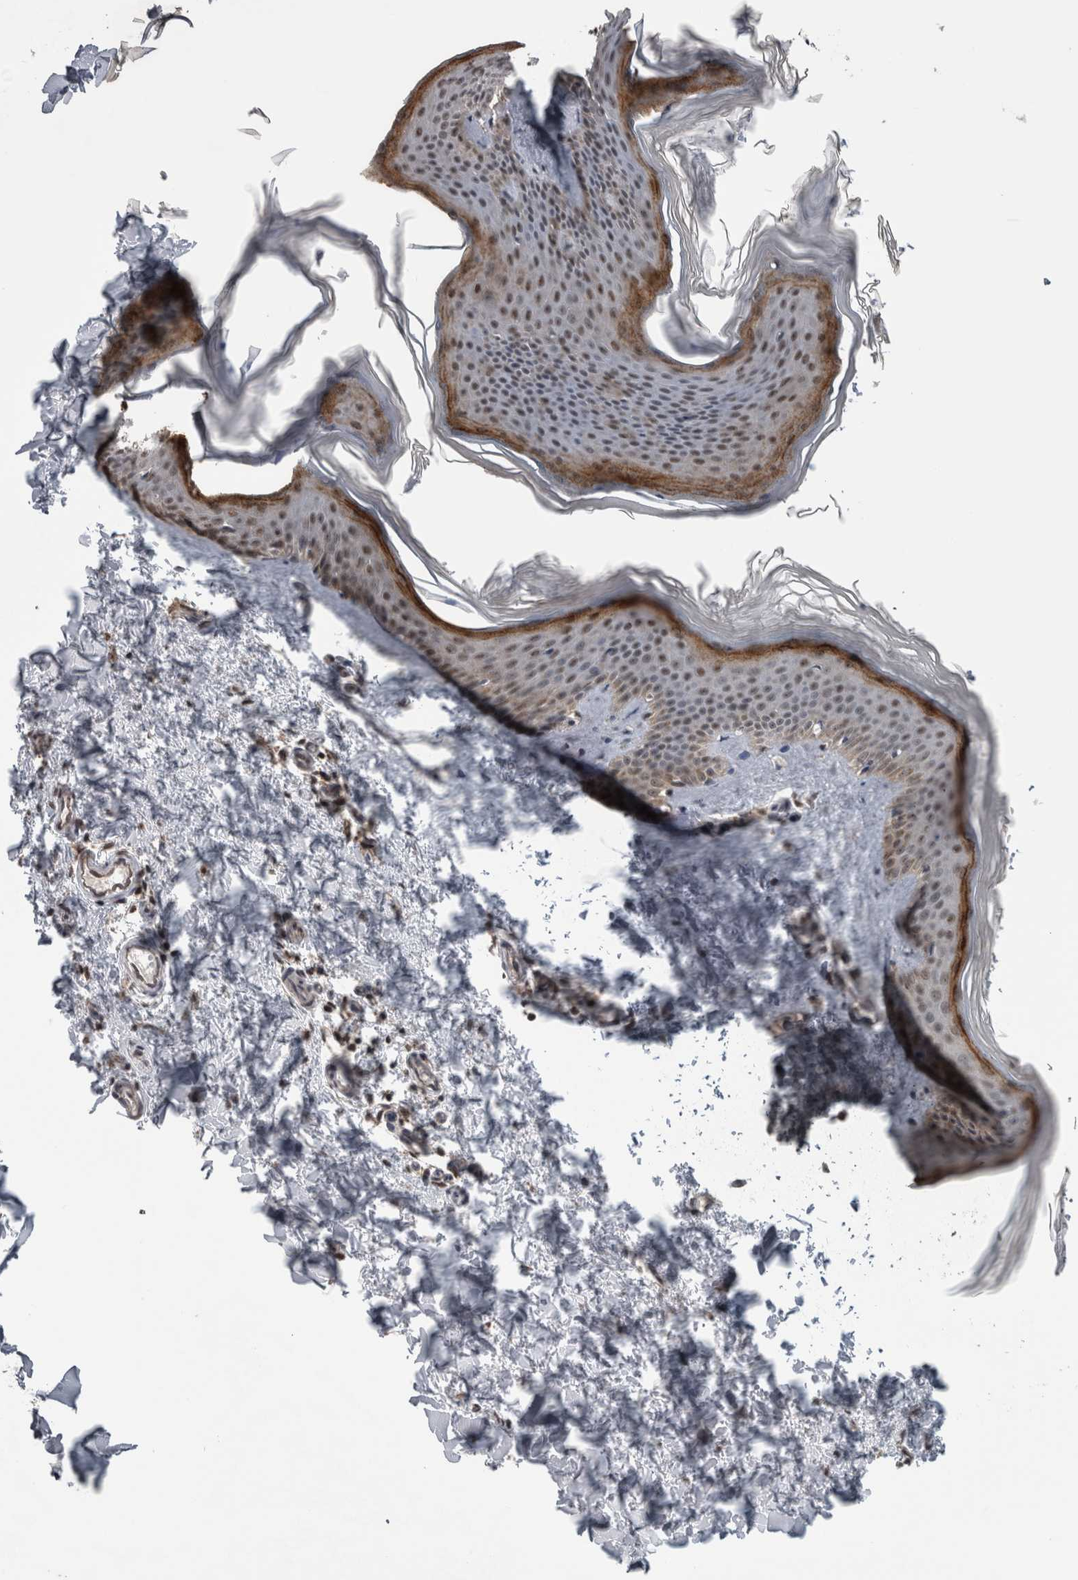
{"staining": {"intensity": "moderate", "quantity": ">75%", "location": "cytoplasmic/membranous,nuclear"}, "tissue": "skin", "cell_type": "Fibroblasts", "image_type": "normal", "snomed": [{"axis": "morphology", "description": "Normal tissue, NOS"}, {"axis": "topography", "description": "Skin"}], "caption": "Fibroblasts show medium levels of moderate cytoplasmic/membranous,nuclear positivity in approximately >75% of cells in benign skin. (DAB (3,3'-diaminobenzidine) IHC with brightfield microscopy, high magnification).", "gene": "OR2K2", "patient": {"sex": "female", "age": 27}}